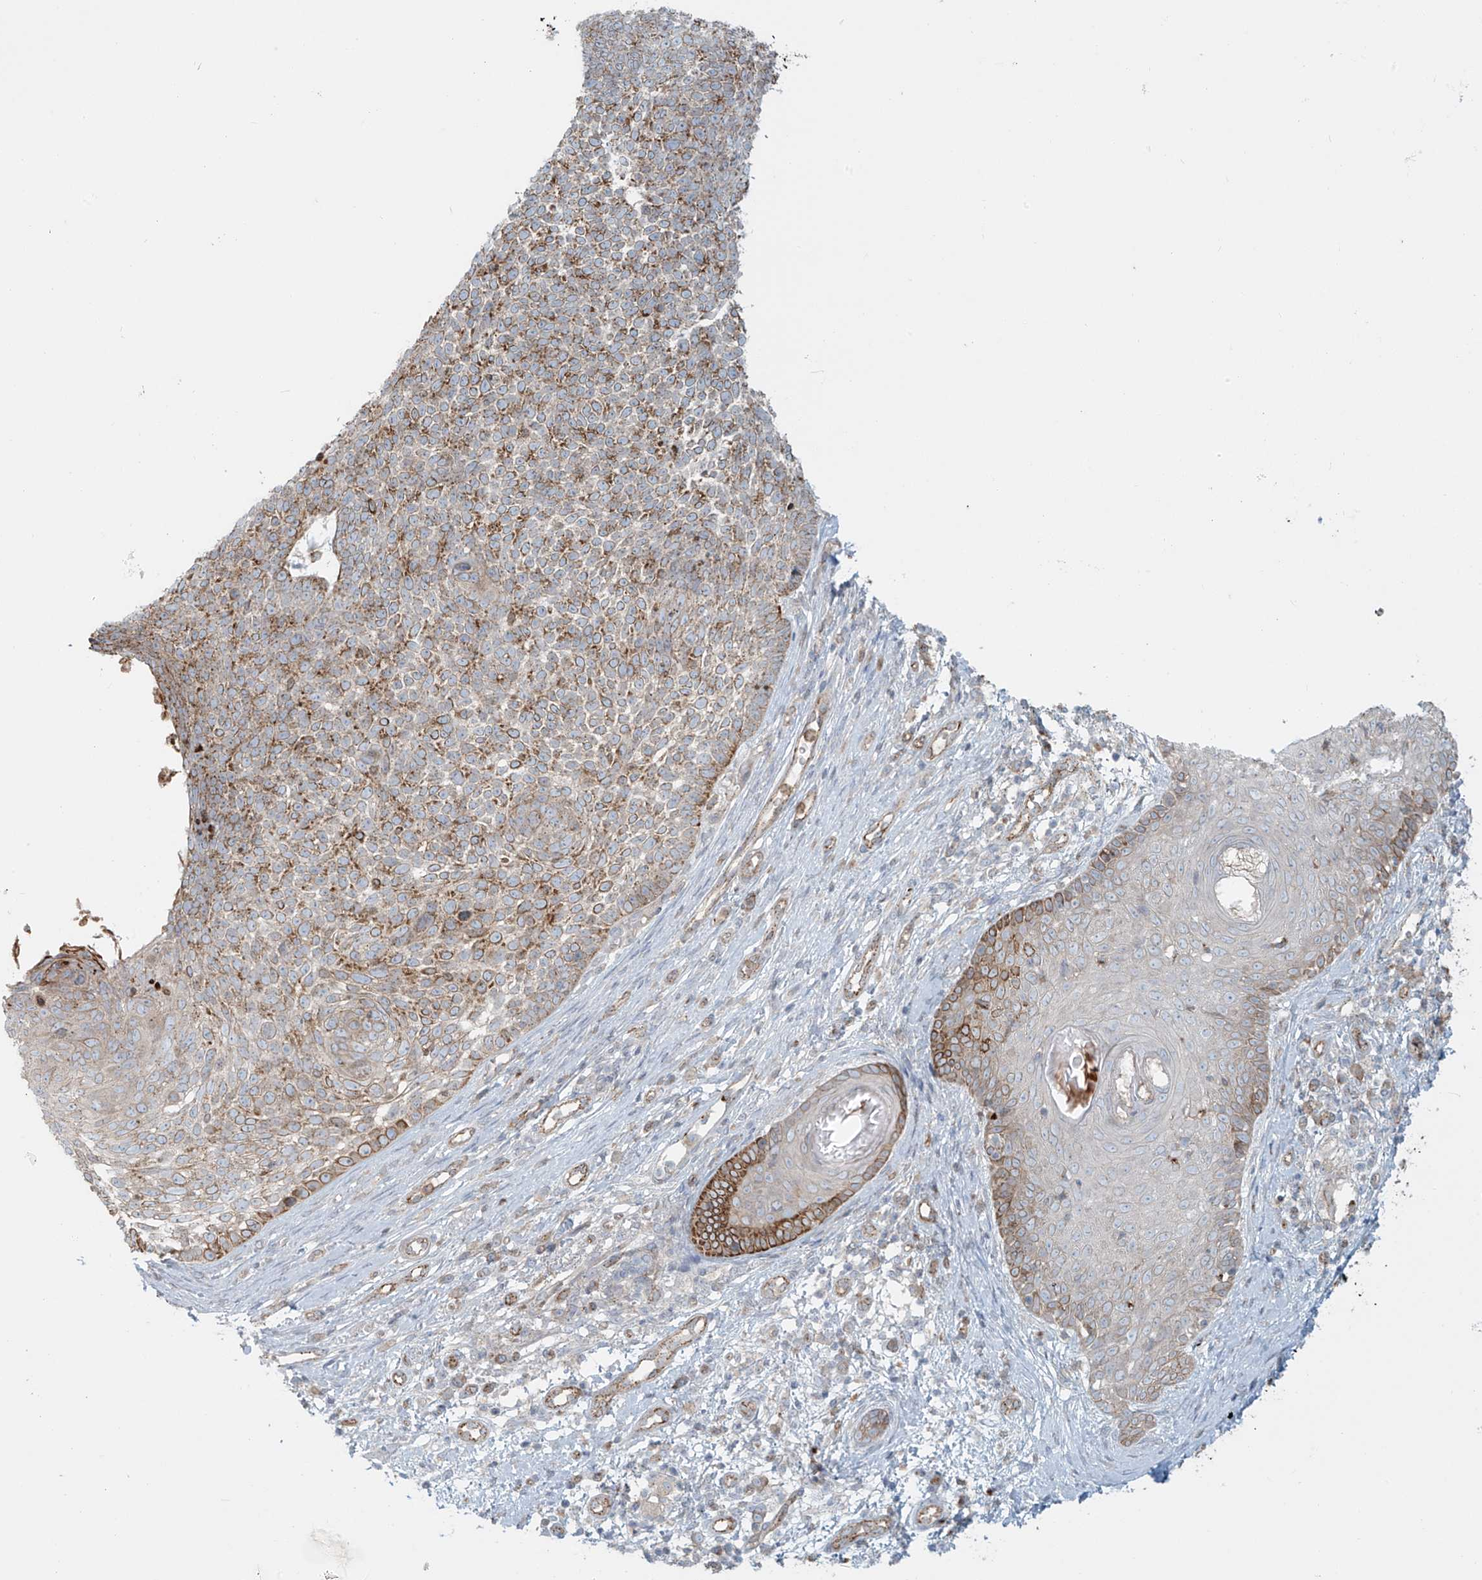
{"staining": {"intensity": "moderate", "quantity": "<25%", "location": "cytoplasmic/membranous"}, "tissue": "skin cancer", "cell_type": "Tumor cells", "image_type": "cancer", "snomed": [{"axis": "morphology", "description": "Basal cell carcinoma"}, {"axis": "topography", "description": "Skin"}], "caption": "Protein expression analysis of skin basal cell carcinoma shows moderate cytoplasmic/membranous expression in about <25% of tumor cells.", "gene": "LZTS3", "patient": {"sex": "female", "age": 81}}